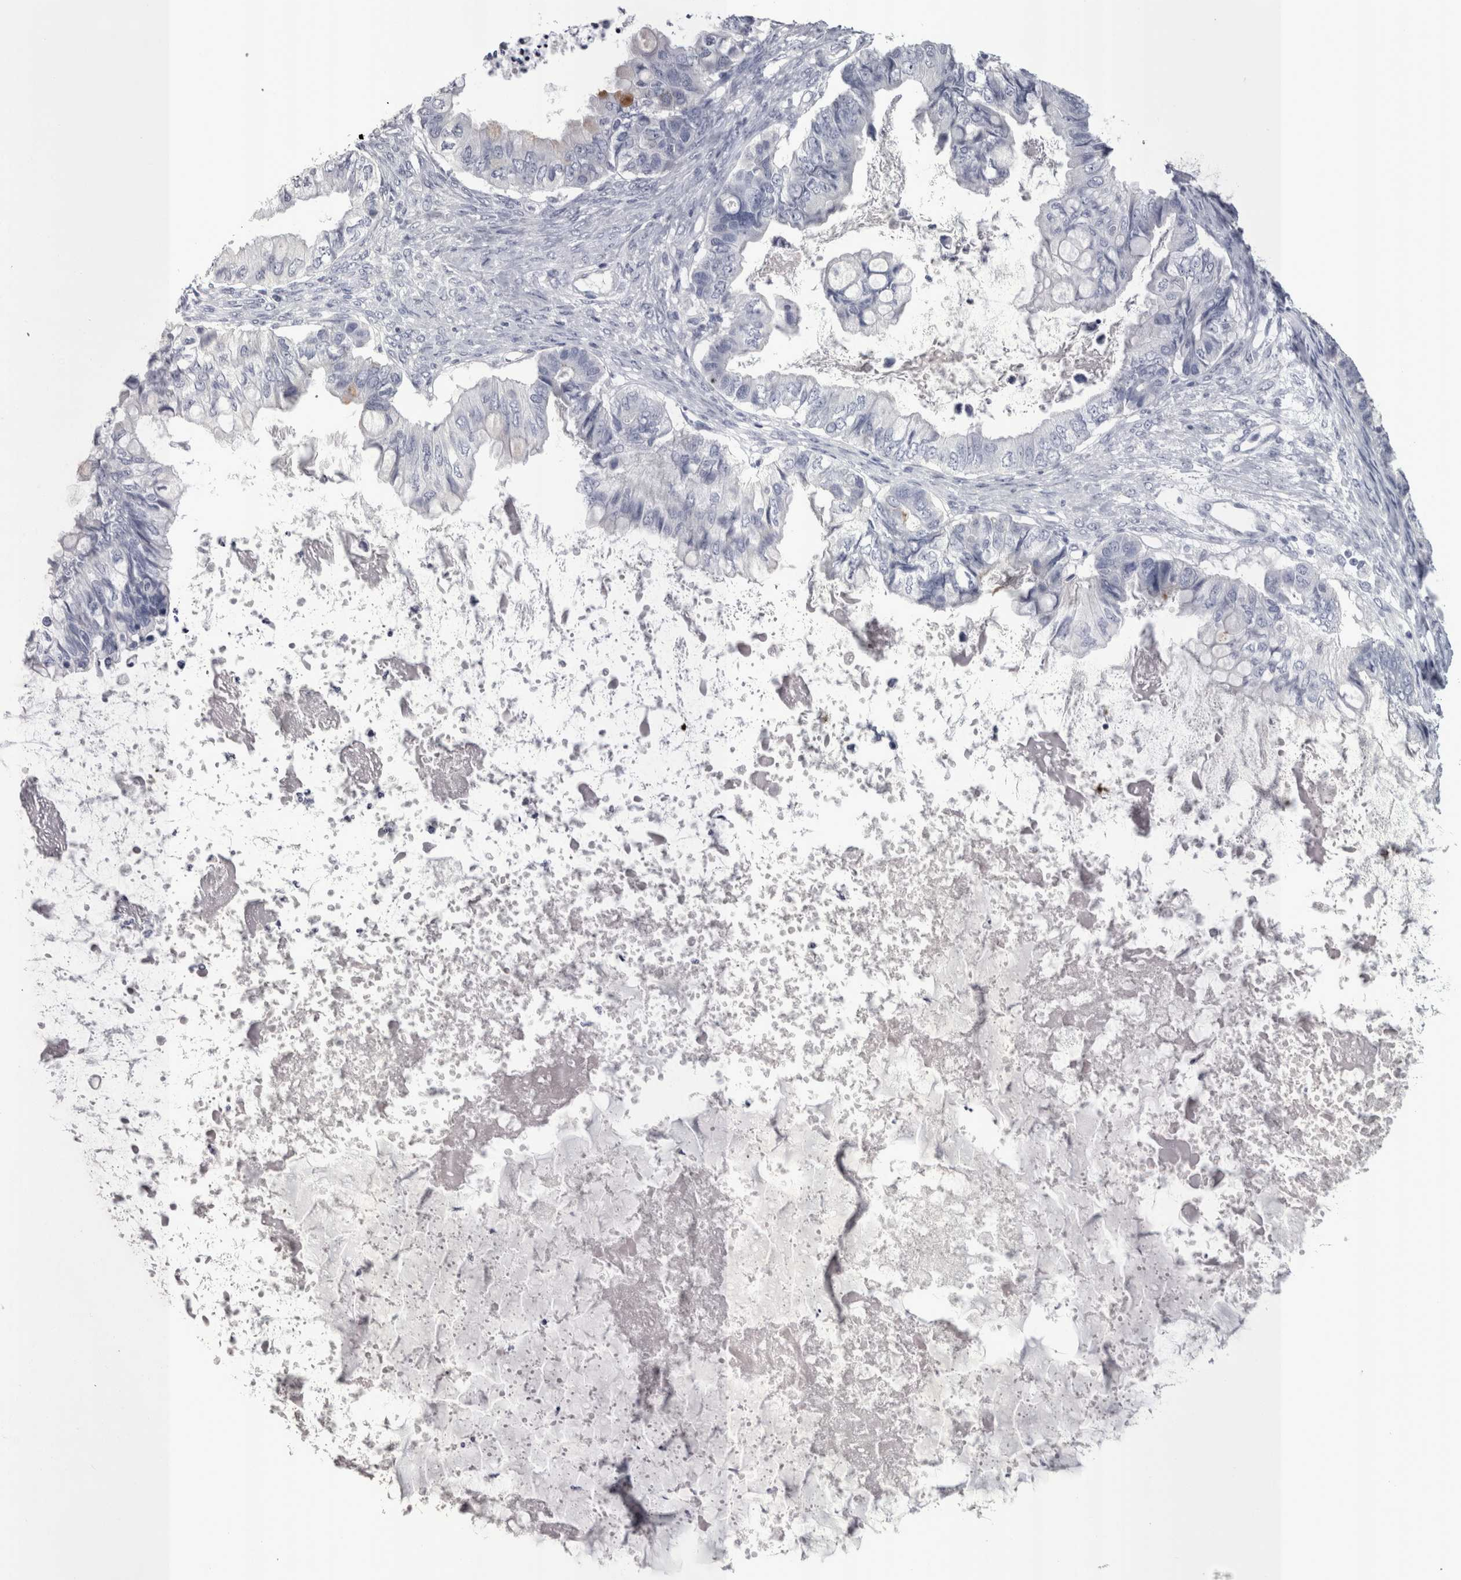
{"staining": {"intensity": "negative", "quantity": "none", "location": "none"}, "tissue": "ovarian cancer", "cell_type": "Tumor cells", "image_type": "cancer", "snomed": [{"axis": "morphology", "description": "Cystadenocarcinoma, mucinous, NOS"}, {"axis": "topography", "description": "Ovary"}], "caption": "Immunohistochemistry of human ovarian cancer exhibits no staining in tumor cells.", "gene": "PWP2", "patient": {"sex": "female", "age": 80}}